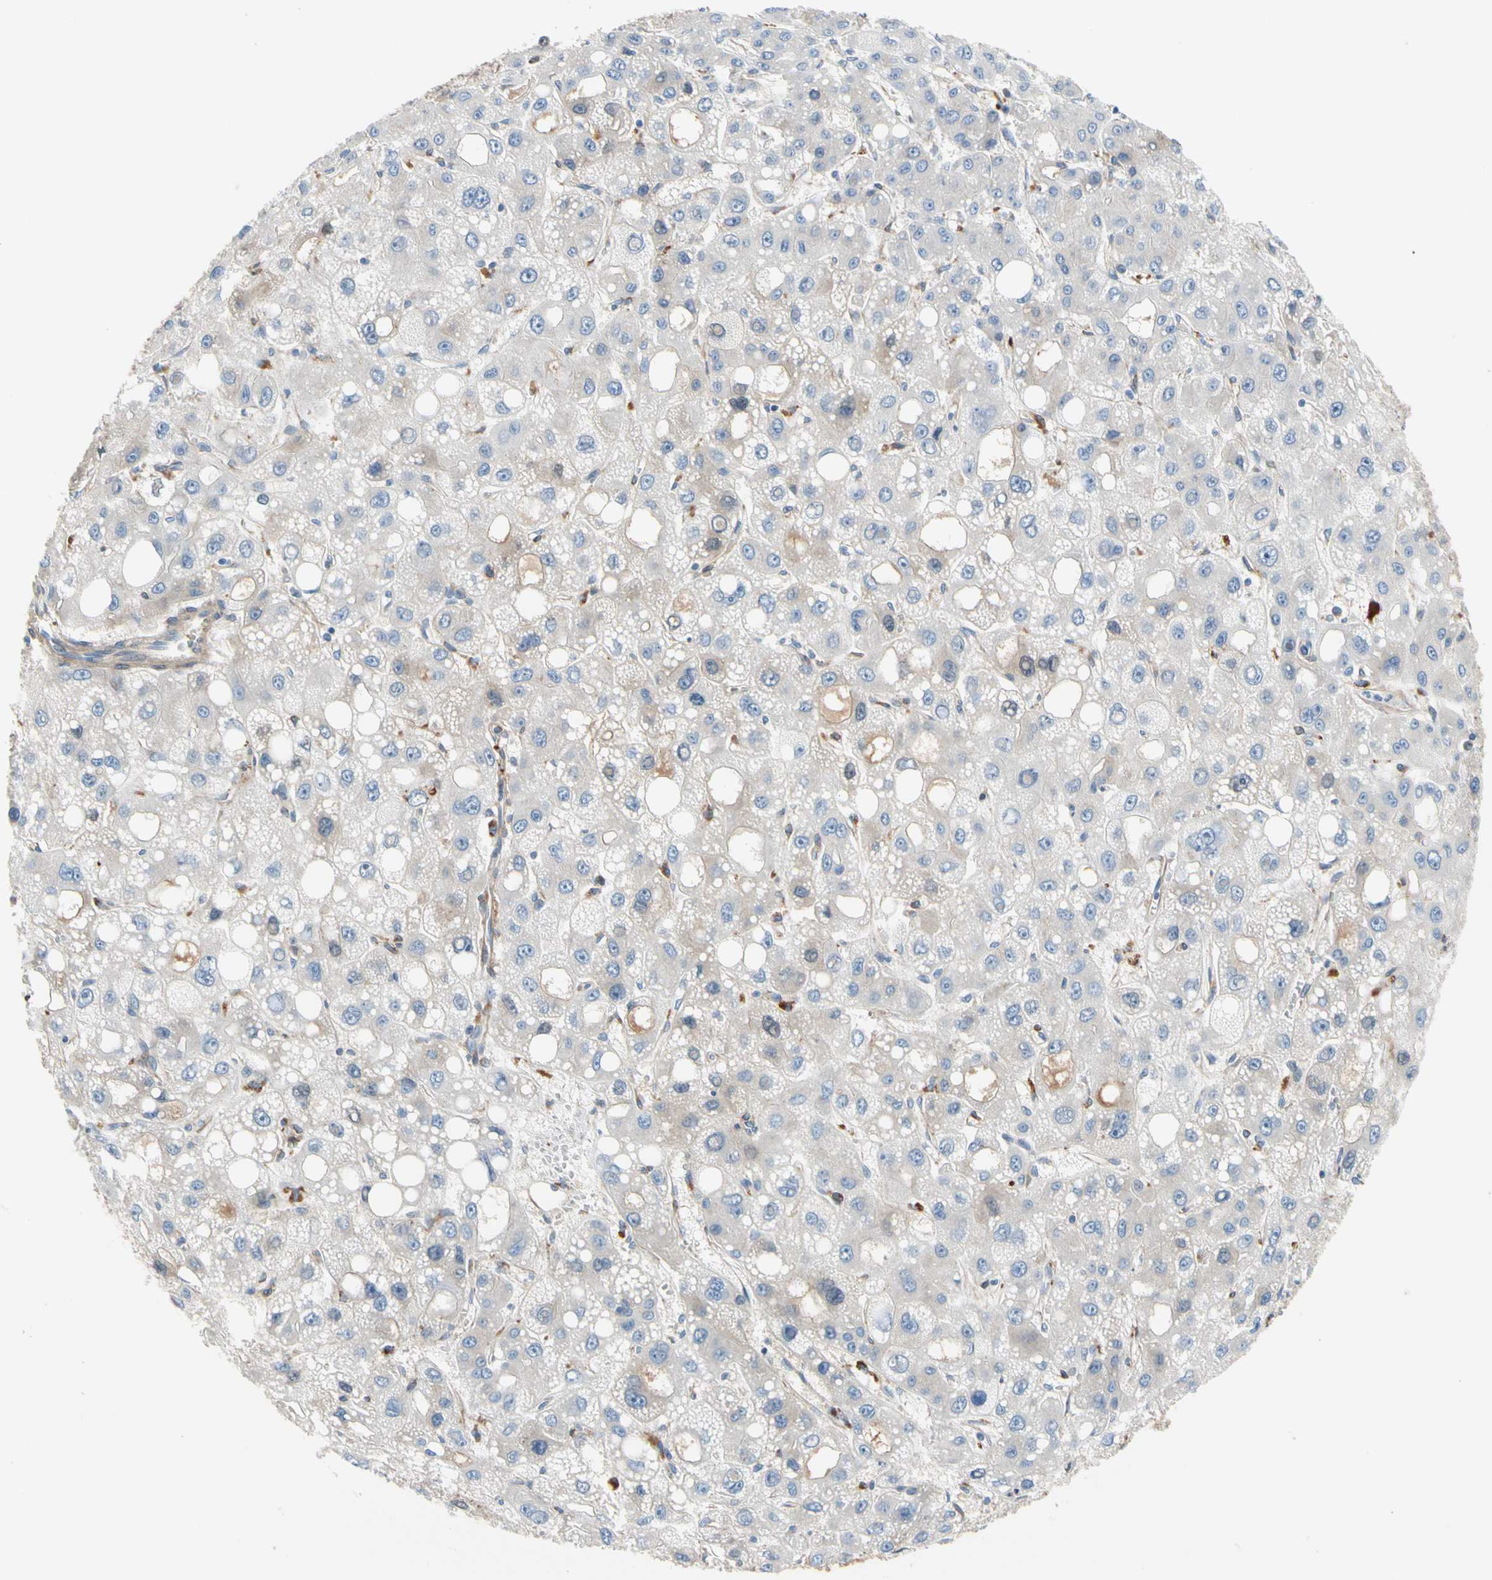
{"staining": {"intensity": "negative", "quantity": "none", "location": "none"}, "tissue": "liver cancer", "cell_type": "Tumor cells", "image_type": "cancer", "snomed": [{"axis": "morphology", "description": "Carcinoma, Hepatocellular, NOS"}, {"axis": "topography", "description": "Liver"}], "caption": "IHC histopathology image of neoplastic tissue: liver cancer (hepatocellular carcinoma) stained with DAB reveals no significant protein staining in tumor cells.", "gene": "ENTREP3", "patient": {"sex": "male", "age": 55}}